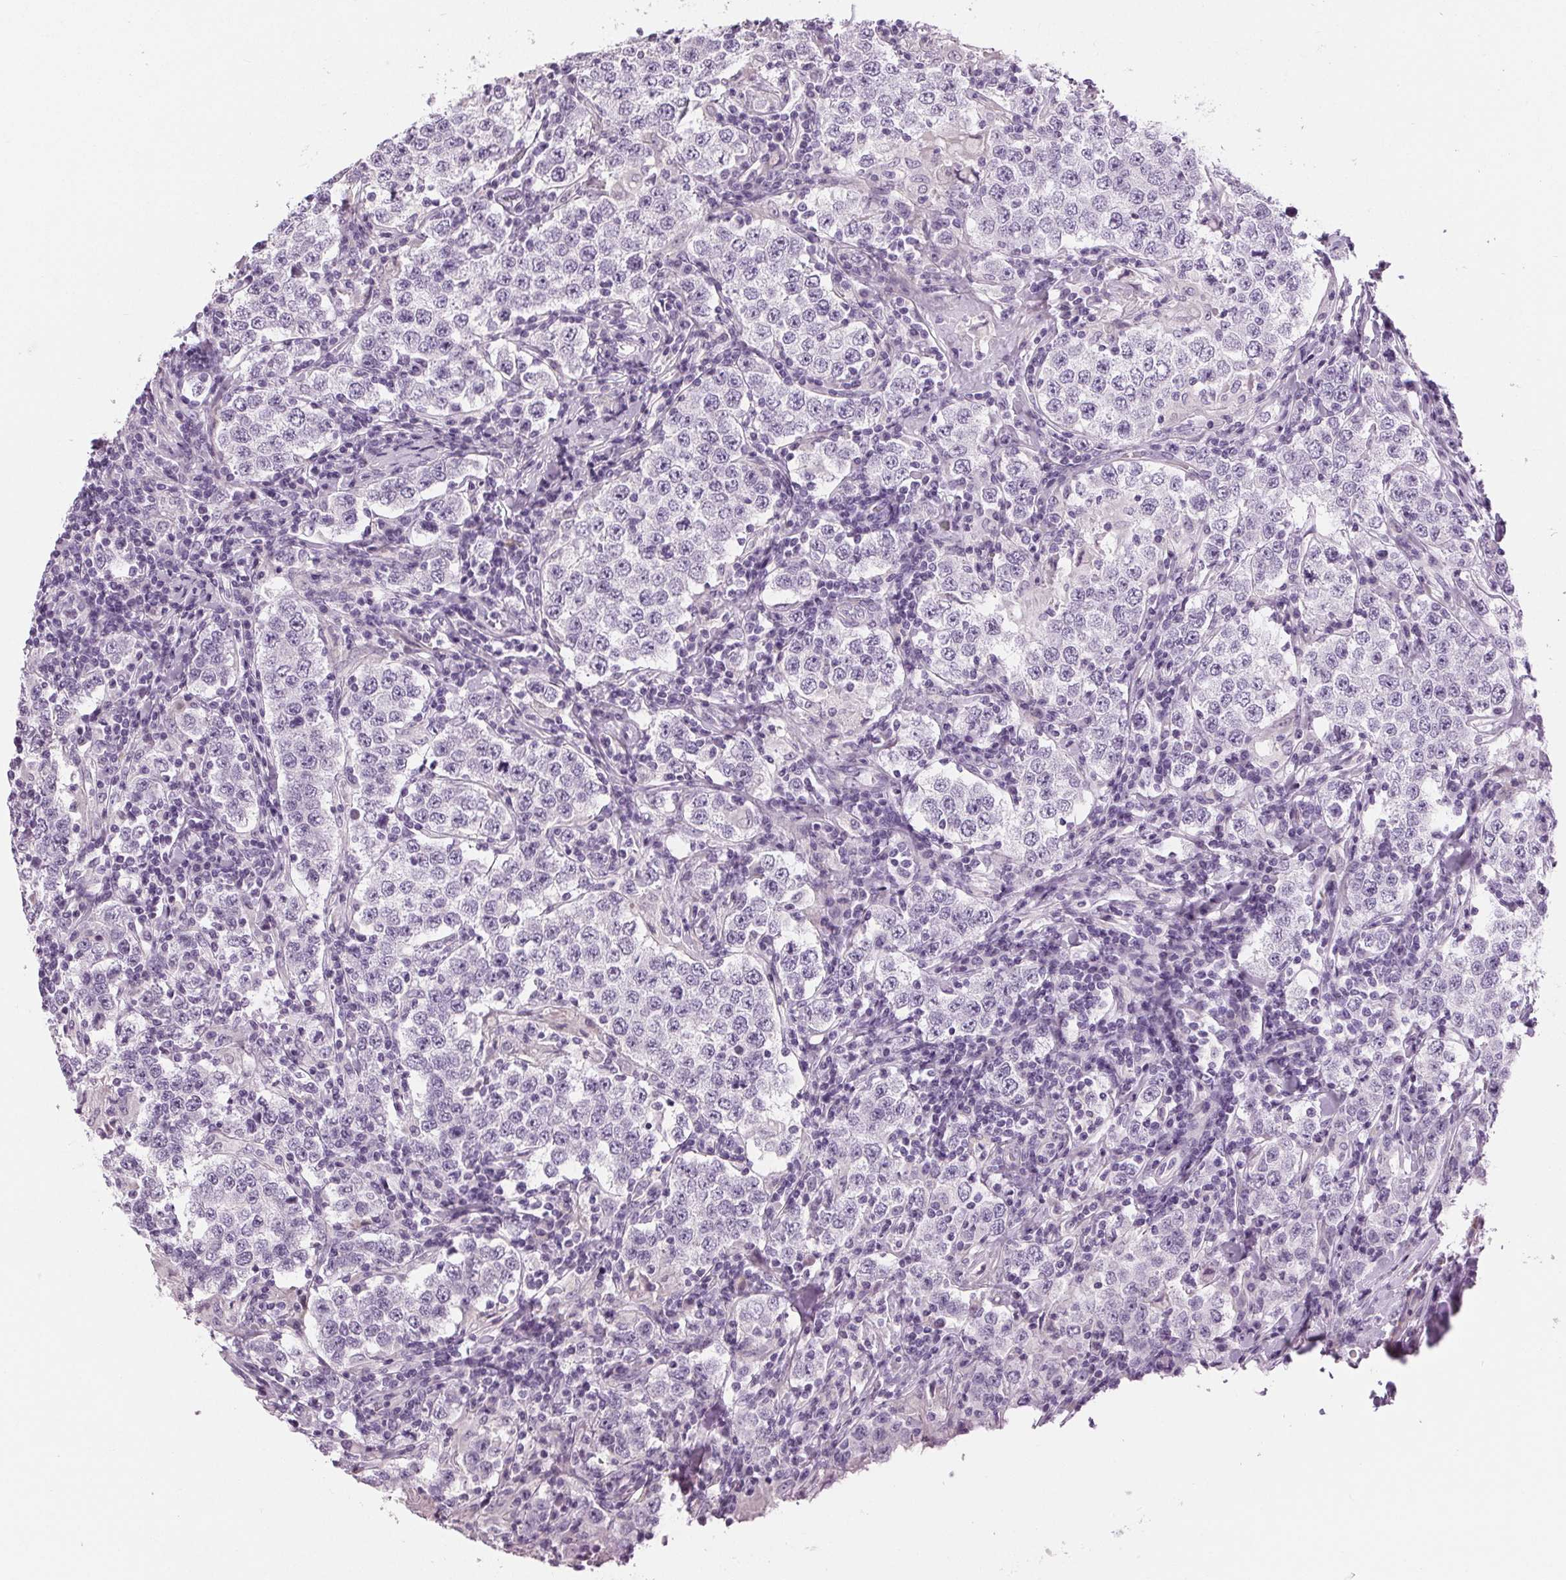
{"staining": {"intensity": "negative", "quantity": "none", "location": "none"}, "tissue": "testis cancer", "cell_type": "Tumor cells", "image_type": "cancer", "snomed": [{"axis": "morphology", "description": "Seminoma, NOS"}, {"axis": "morphology", "description": "Carcinoma, Embryonal, NOS"}, {"axis": "topography", "description": "Testis"}], "caption": "Testis embryonal carcinoma was stained to show a protein in brown. There is no significant expression in tumor cells.", "gene": "MISP", "patient": {"sex": "male", "age": 41}}